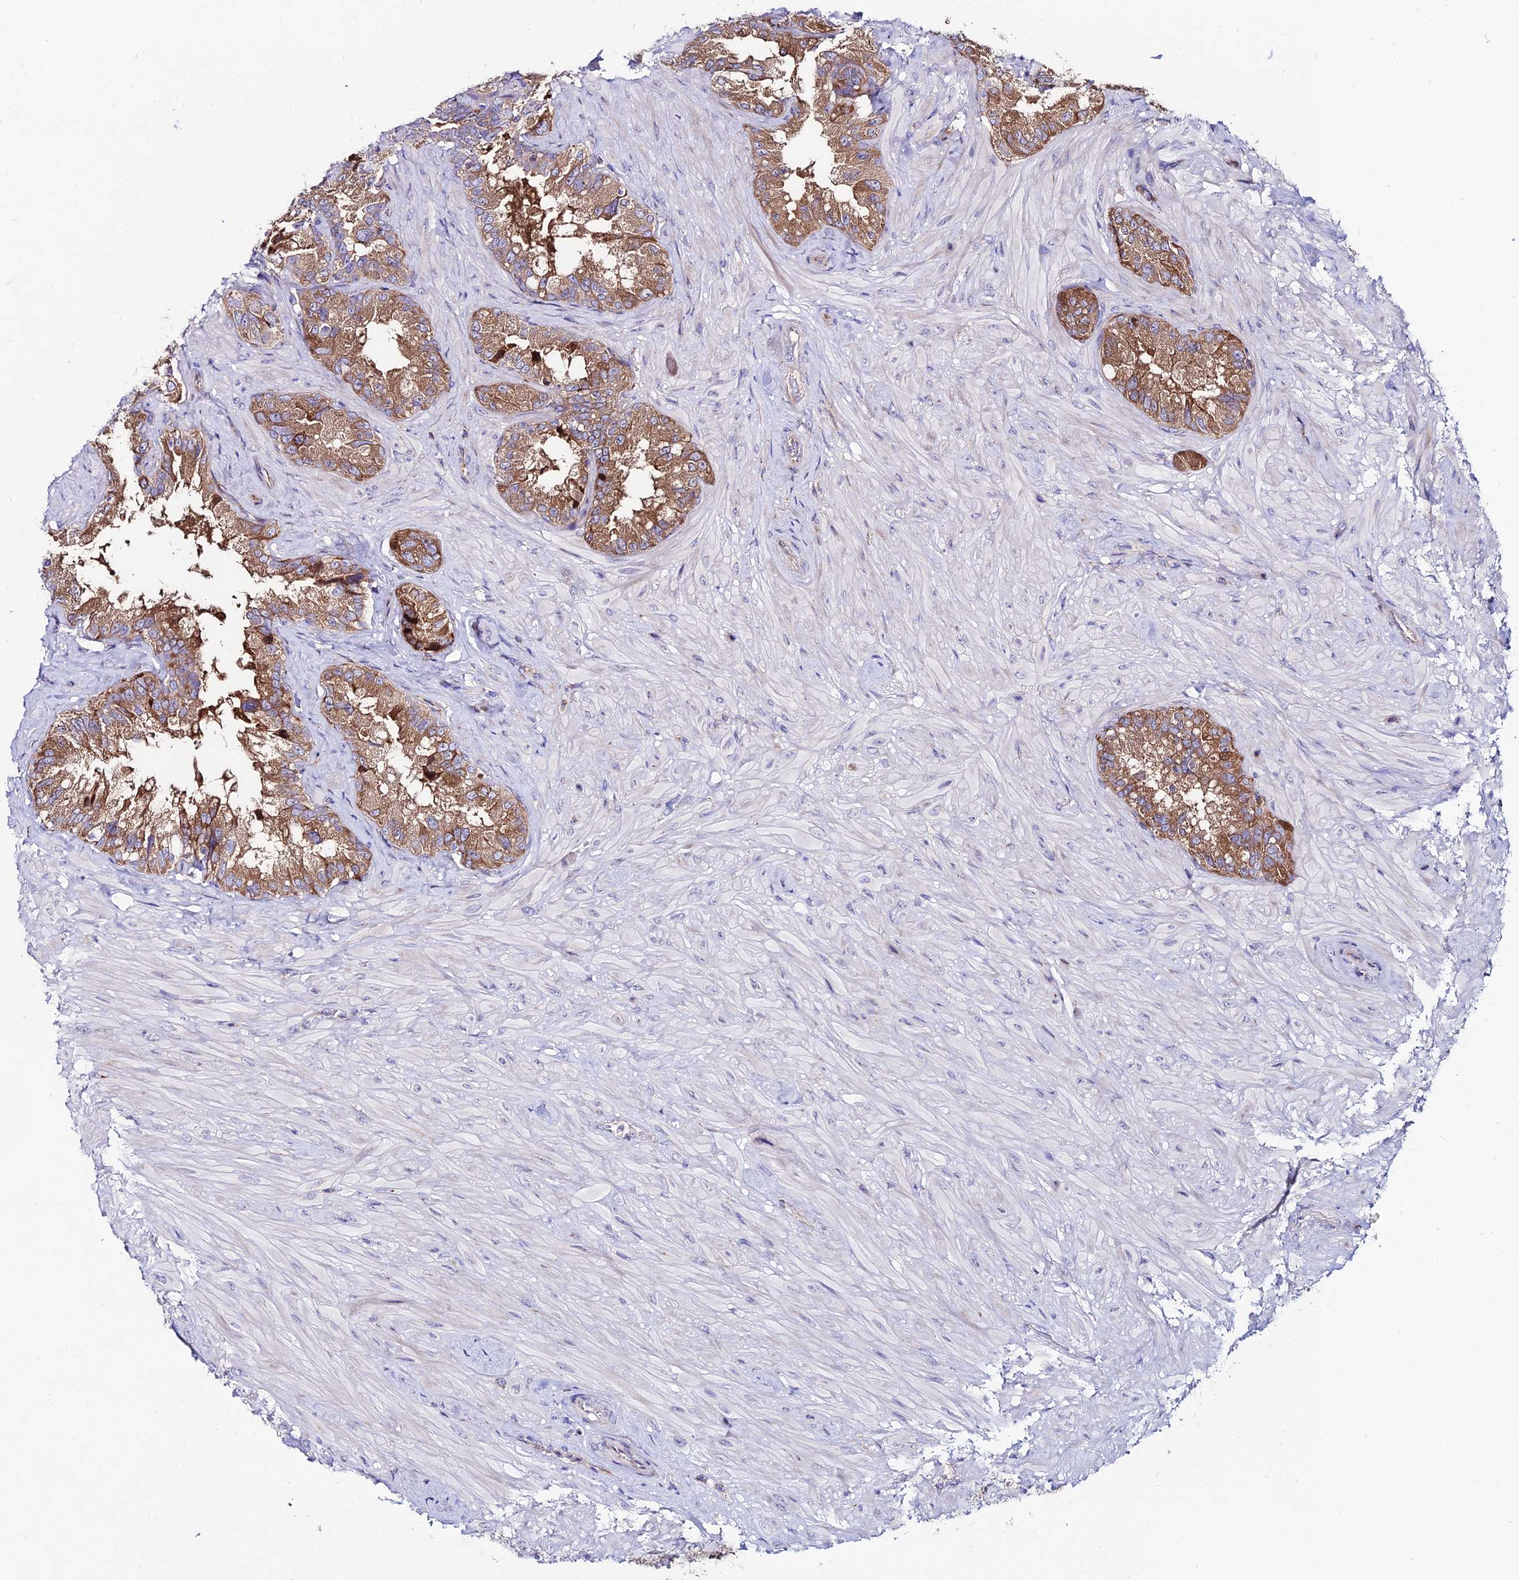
{"staining": {"intensity": "moderate", "quantity": ">75%", "location": "cytoplasmic/membranous"}, "tissue": "seminal vesicle", "cell_type": "Glandular cells", "image_type": "normal", "snomed": [{"axis": "morphology", "description": "Normal tissue, NOS"}, {"axis": "topography", "description": "Seminal veicle"}, {"axis": "topography", "description": "Peripheral nerve tissue"}], "caption": "Moderate cytoplasmic/membranous positivity for a protein is present in approximately >75% of glandular cells of benign seminal vesicle using immunohistochemistry.", "gene": "EIF3K", "patient": {"sex": "male", "age": 67}}